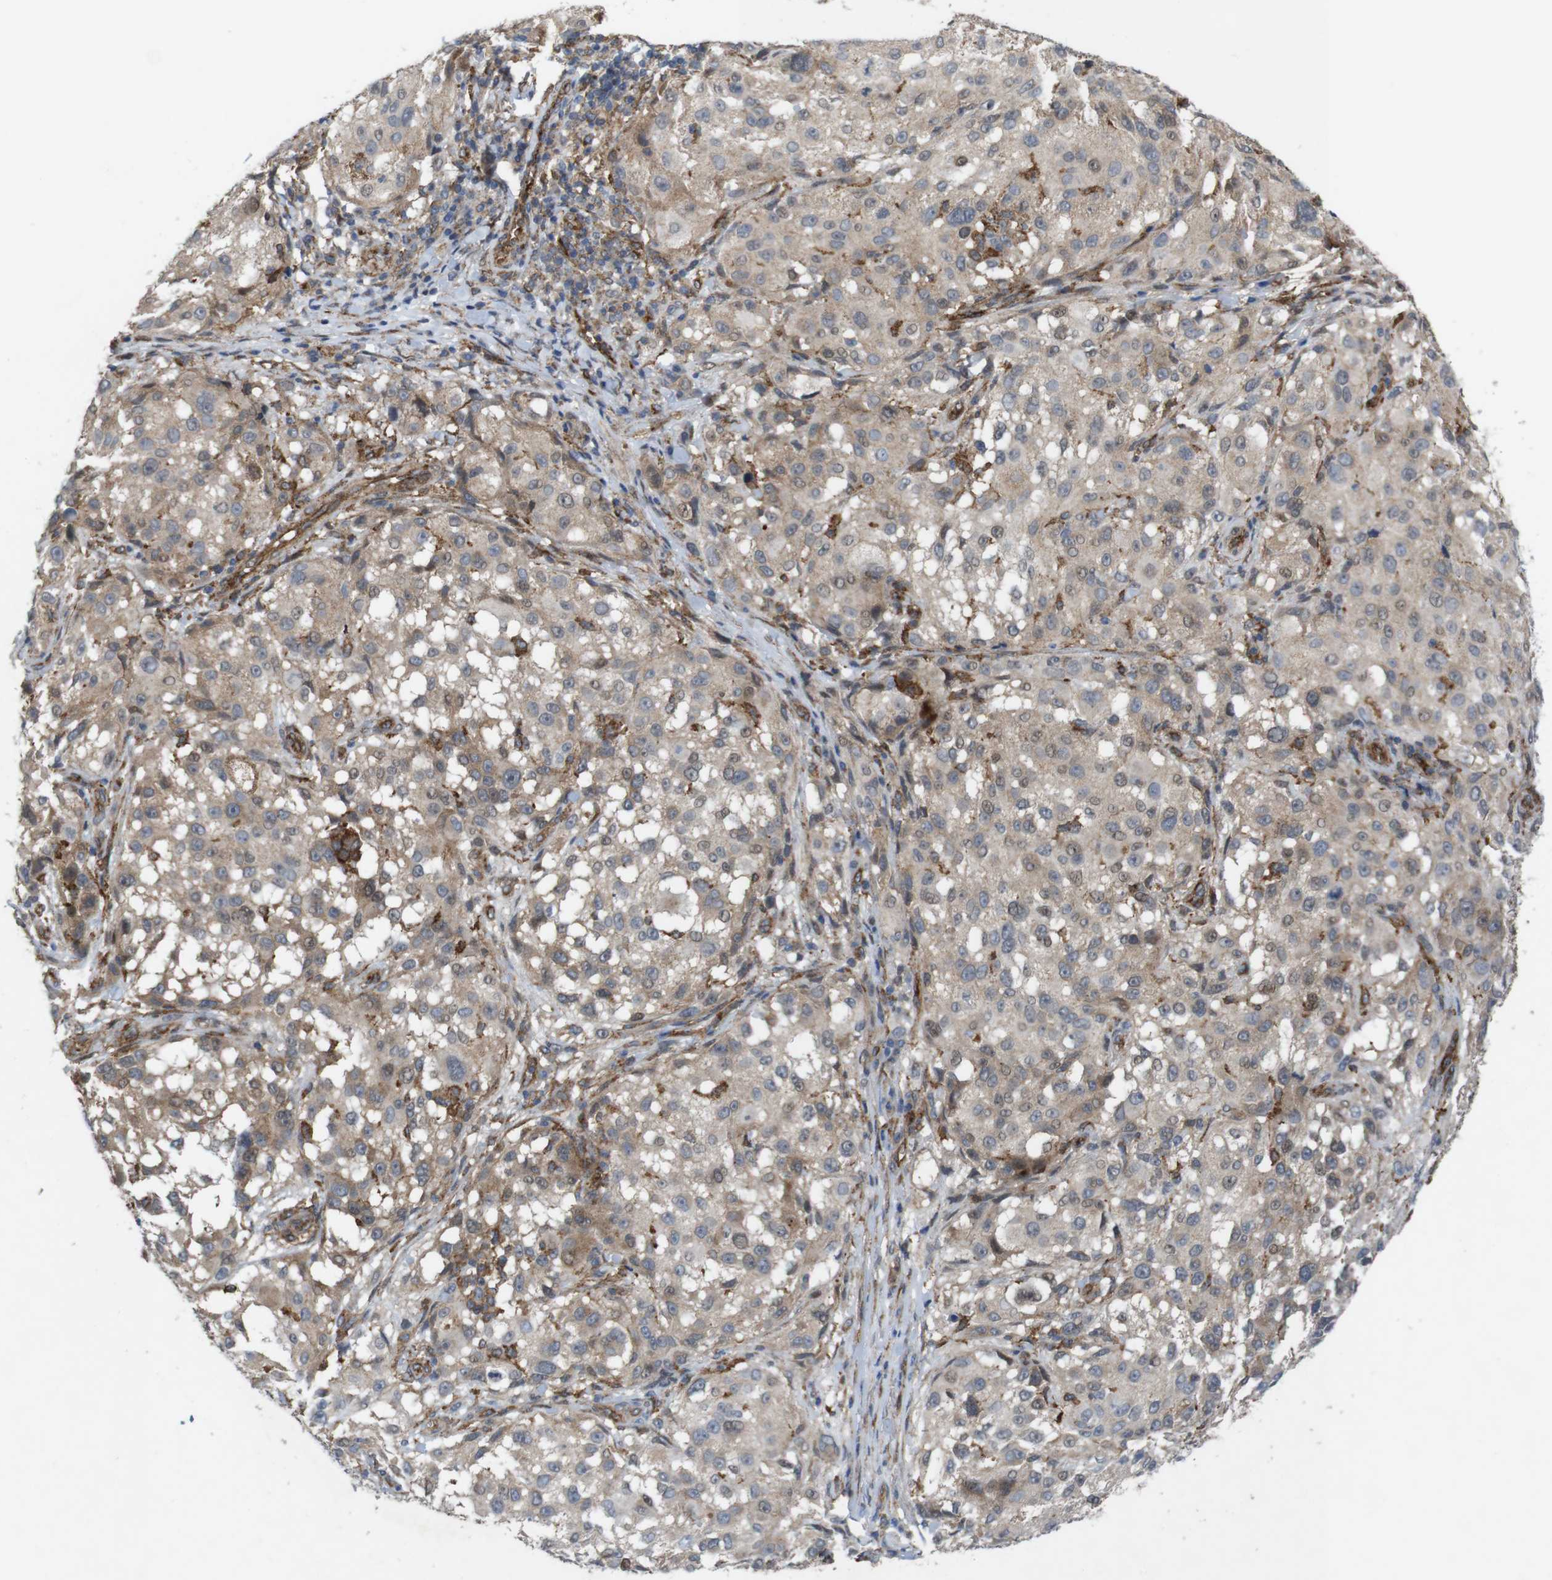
{"staining": {"intensity": "moderate", "quantity": ">75%", "location": "cytoplasmic/membranous"}, "tissue": "melanoma", "cell_type": "Tumor cells", "image_type": "cancer", "snomed": [{"axis": "morphology", "description": "Necrosis, NOS"}, {"axis": "morphology", "description": "Malignant melanoma, NOS"}, {"axis": "topography", "description": "Skin"}], "caption": "High-magnification brightfield microscopy of melanoma stained with DAB (3,3'-diaminobenzidine) (brown) and counterstained with hematoxylin (blue). tumor cells exhibit moderate cytoplasmic/membranous expression is seen in about>75% of cells.", "gene": "PTGER4", "patient": {"sex": "female", "age": 87}}